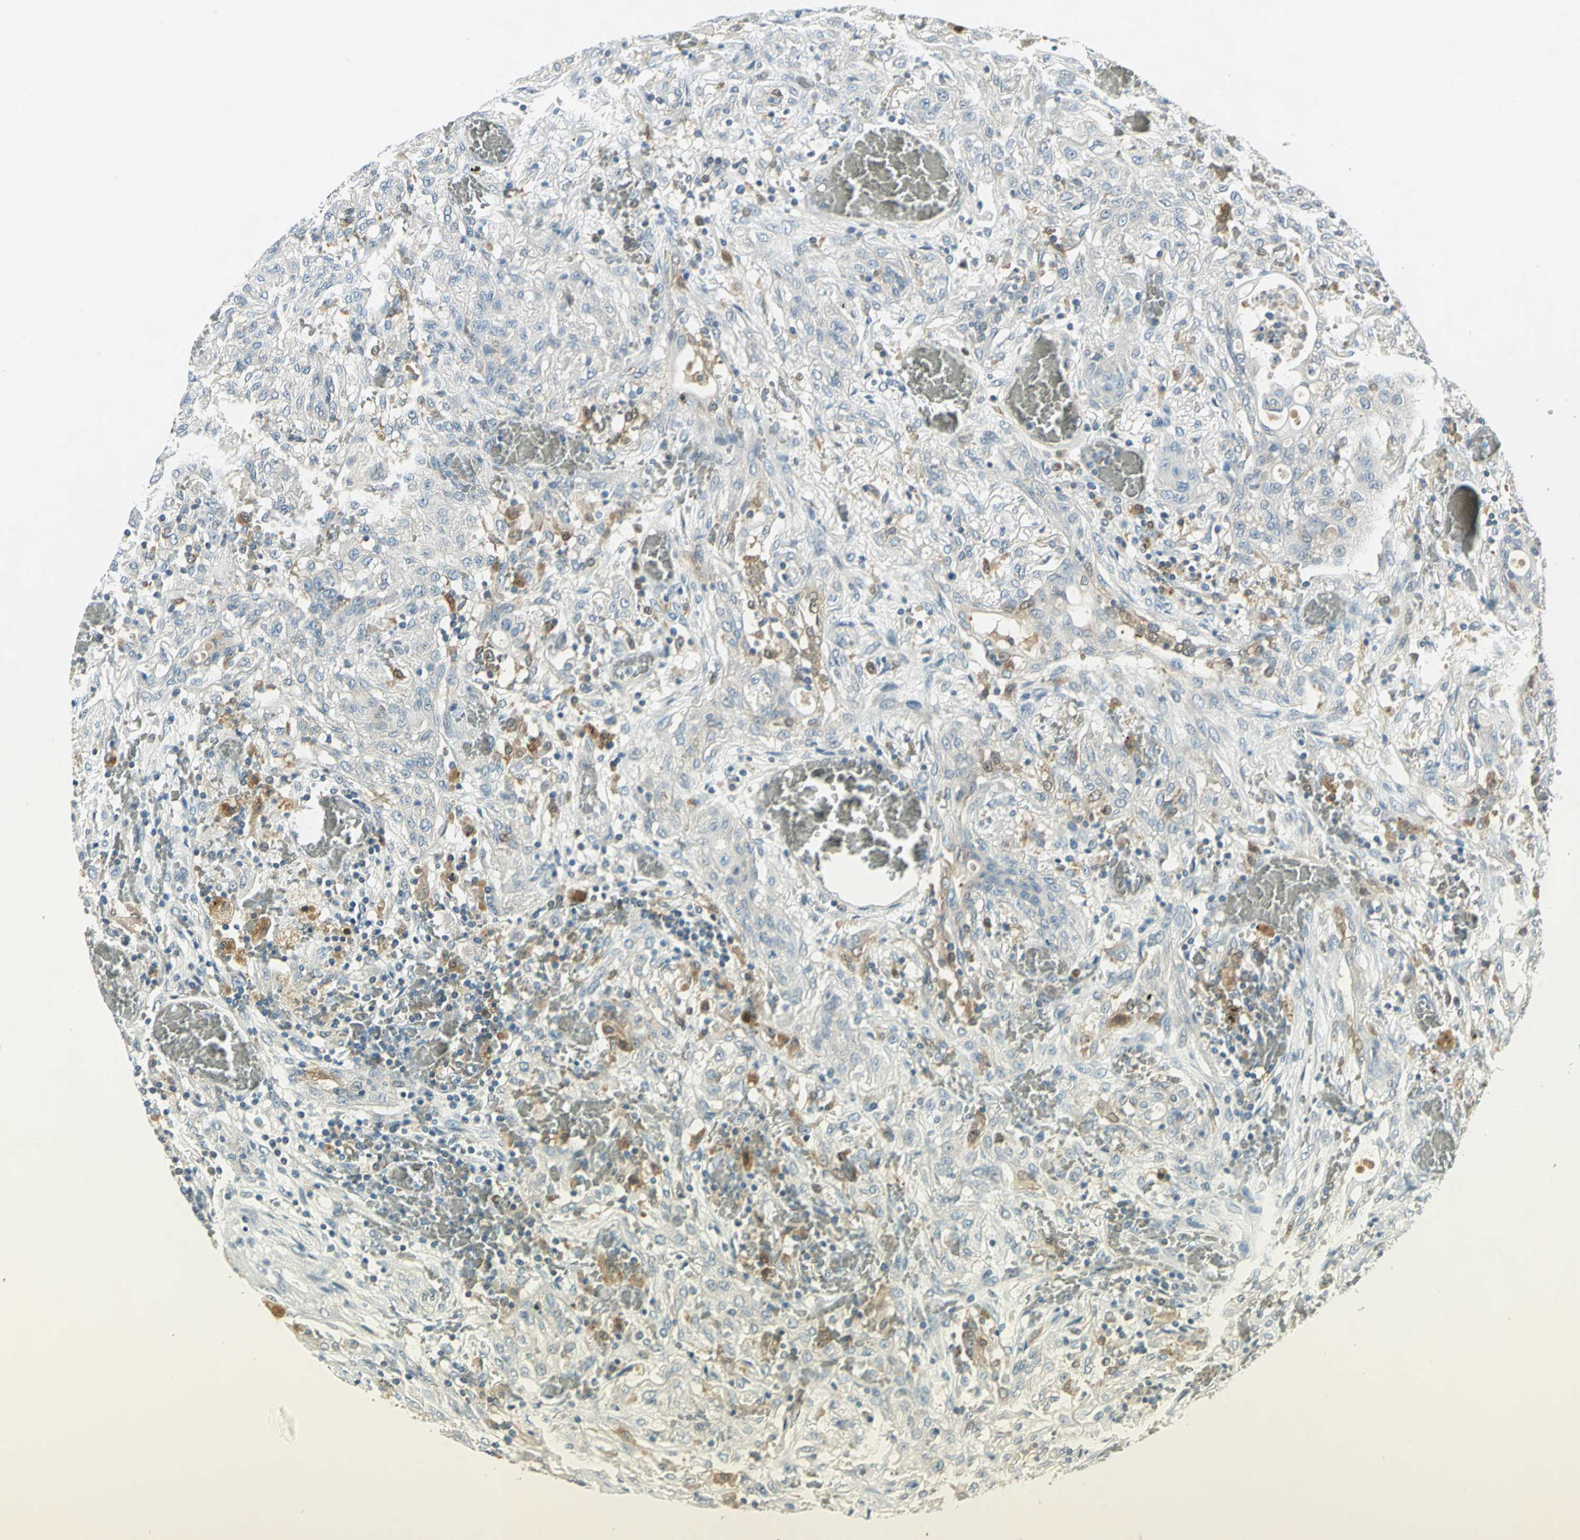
{"staining": {"intensity": "weak", "quantity": "25%-75%", "location": "cytoplasmic/membranous"}, "tissue": "lung cancer", "cell_type": "Tumor cells", "image_type": "cancer", "snomed": [{"axis": "morphology", "description": "Squamous cell carcinoma, NOS"}, {"axis": "topography", "description": "Lung"}], "caption": "A photomicrograph showing weak cytoplasmic/membranous positivity in about 25%-75% of tumor cells in squamous cell carcinoma (lung), as visualized by brown immunohistochemical staining.", "gene": "FYN", "patient": {"sex": "female", "age": 47}}